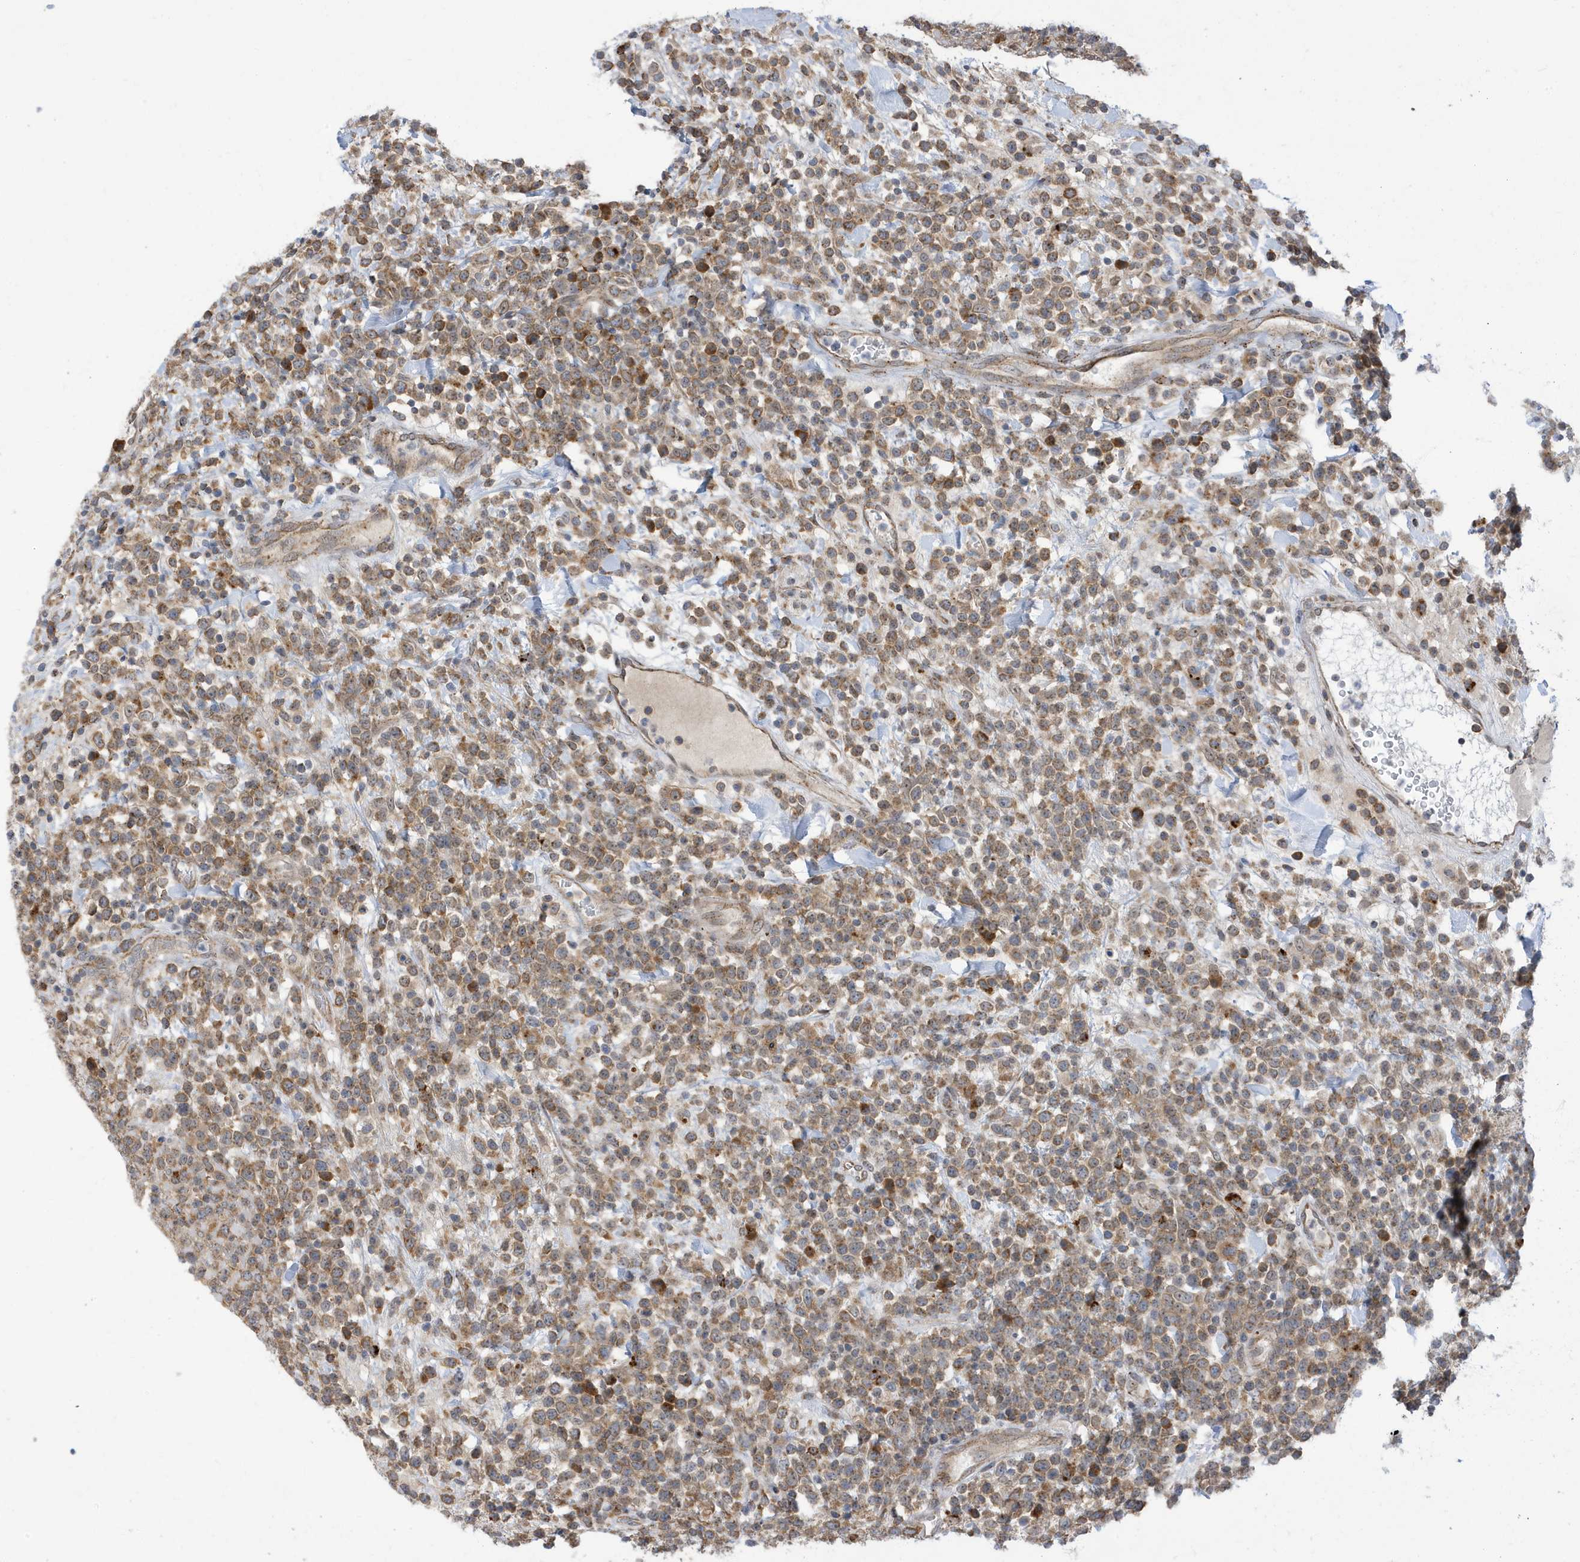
{"staining": {"intensity": "moderate", "quantity": ">75%", "location": "cytoplasmic/membranous"}, "tissue": "lymphoma", "cell_type": "Tumor cells", "image_type": "cancer", "snomed": [{"axis": "morphology", "description": "Malignant lymphoma, non-Hodgkin's type, High grade"}, {"axis": "topography", "description": "Colon"}], "caption": "DAB (3,3'-diaminobenzidine) immunohistochemical staining of human lymphoma exhibits moderate cytoplasmic/membranous protein staining in about >75% of tumor cells.", "gene": "ZNF507", "patient": {"sex": "female", "age": 53}}